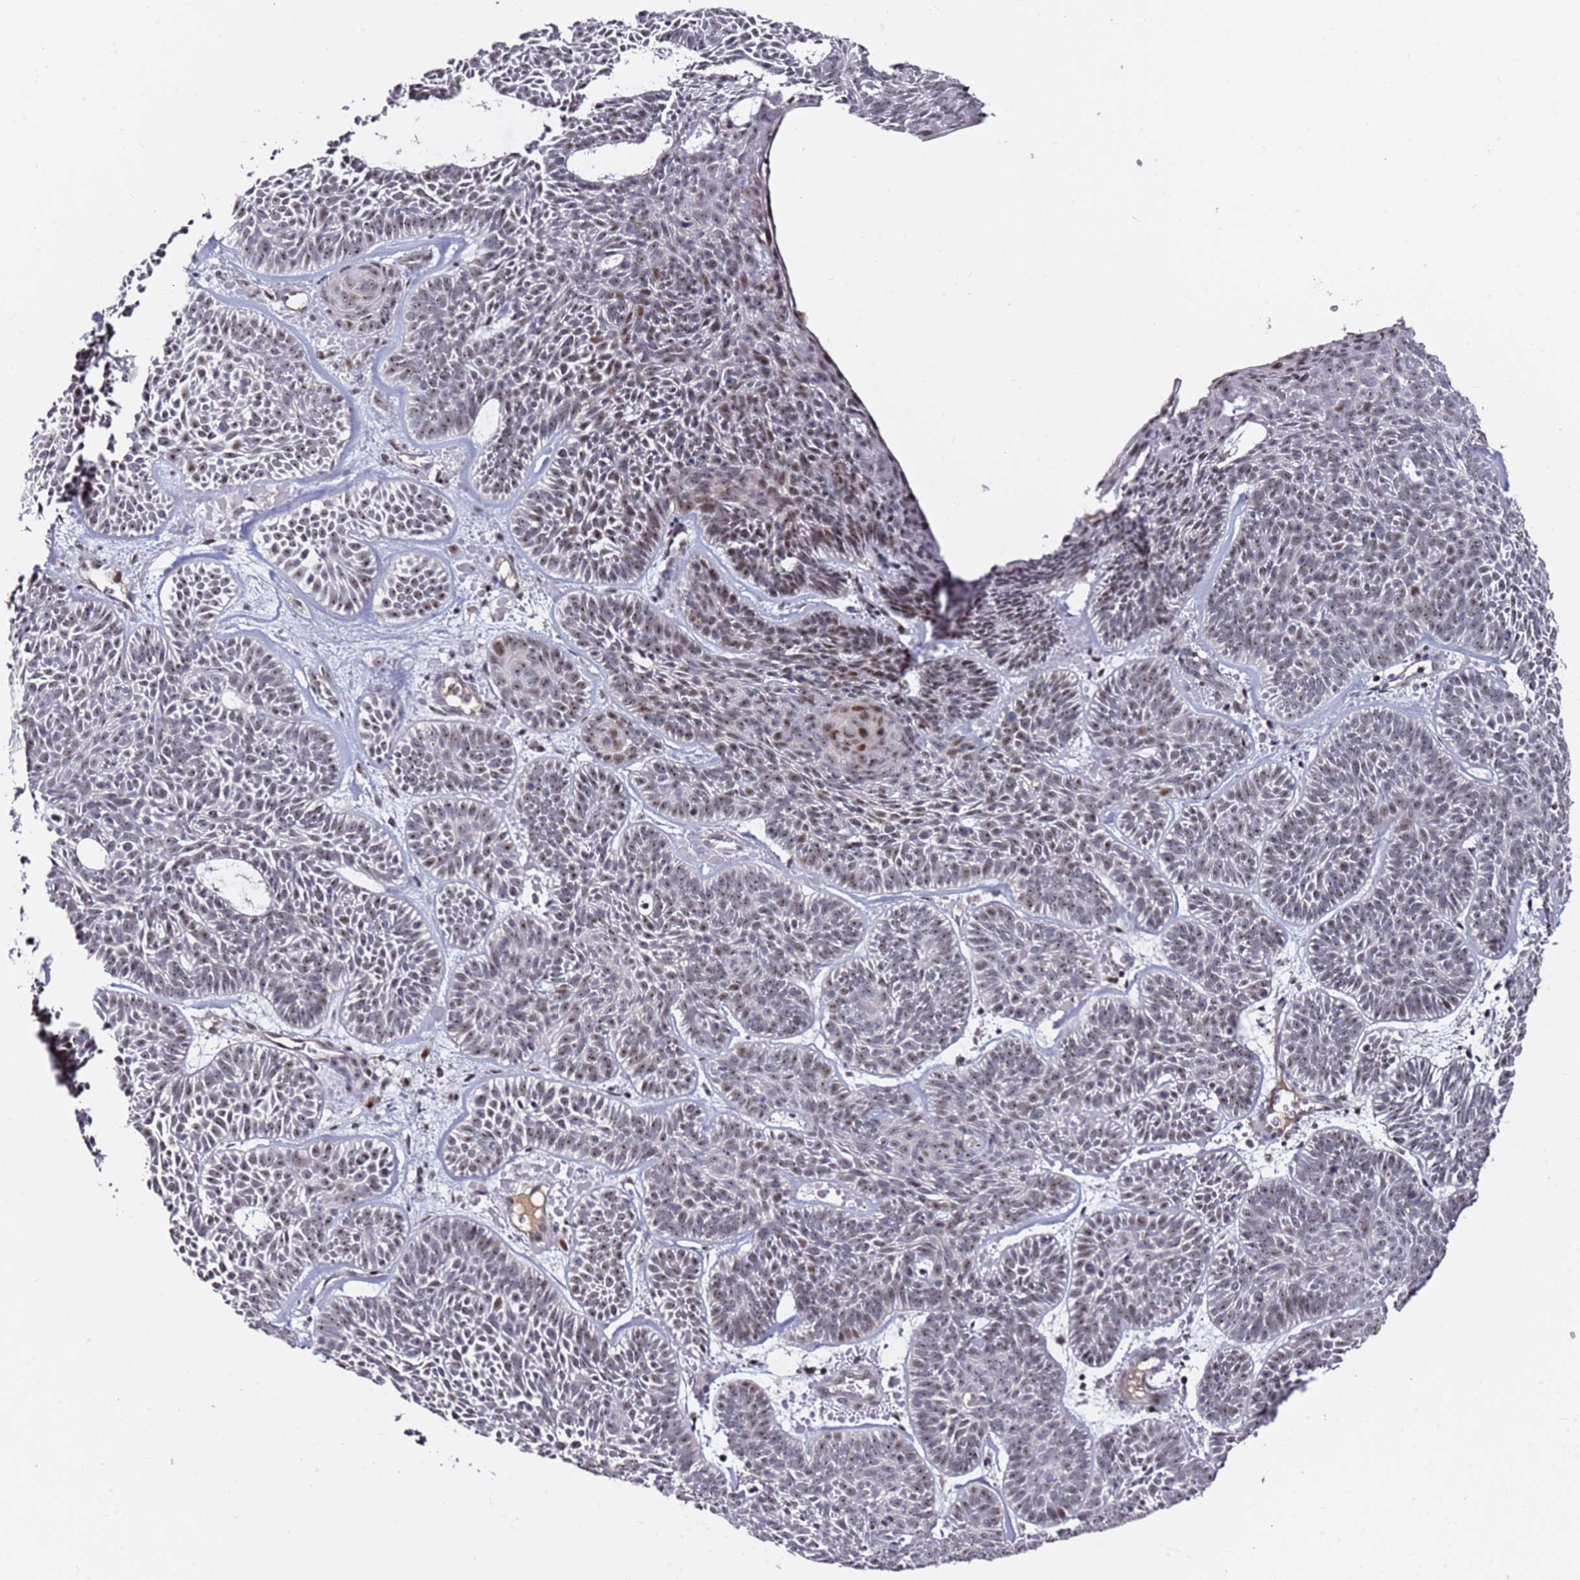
{"staining": {"intensity": "weak", "quantity": "25%-75%", "location": "nuclear"}, "tissue": "skin cancer", "cell_type": "Tumor cells", "image_type": "cancer", "snomed": [{"axis": "morphology", "description": "Basal cell carcinoma"}, {"axis": "topography", "description": "Skin"}], "caption": "Brown immunohistochemical staining in basal cell carcinoma (skin) displays weak nuclear positivity in about 25%-75% of tumor cells.", "gene": "FCF1", "patient": {"sex": "male", "age": 85}}